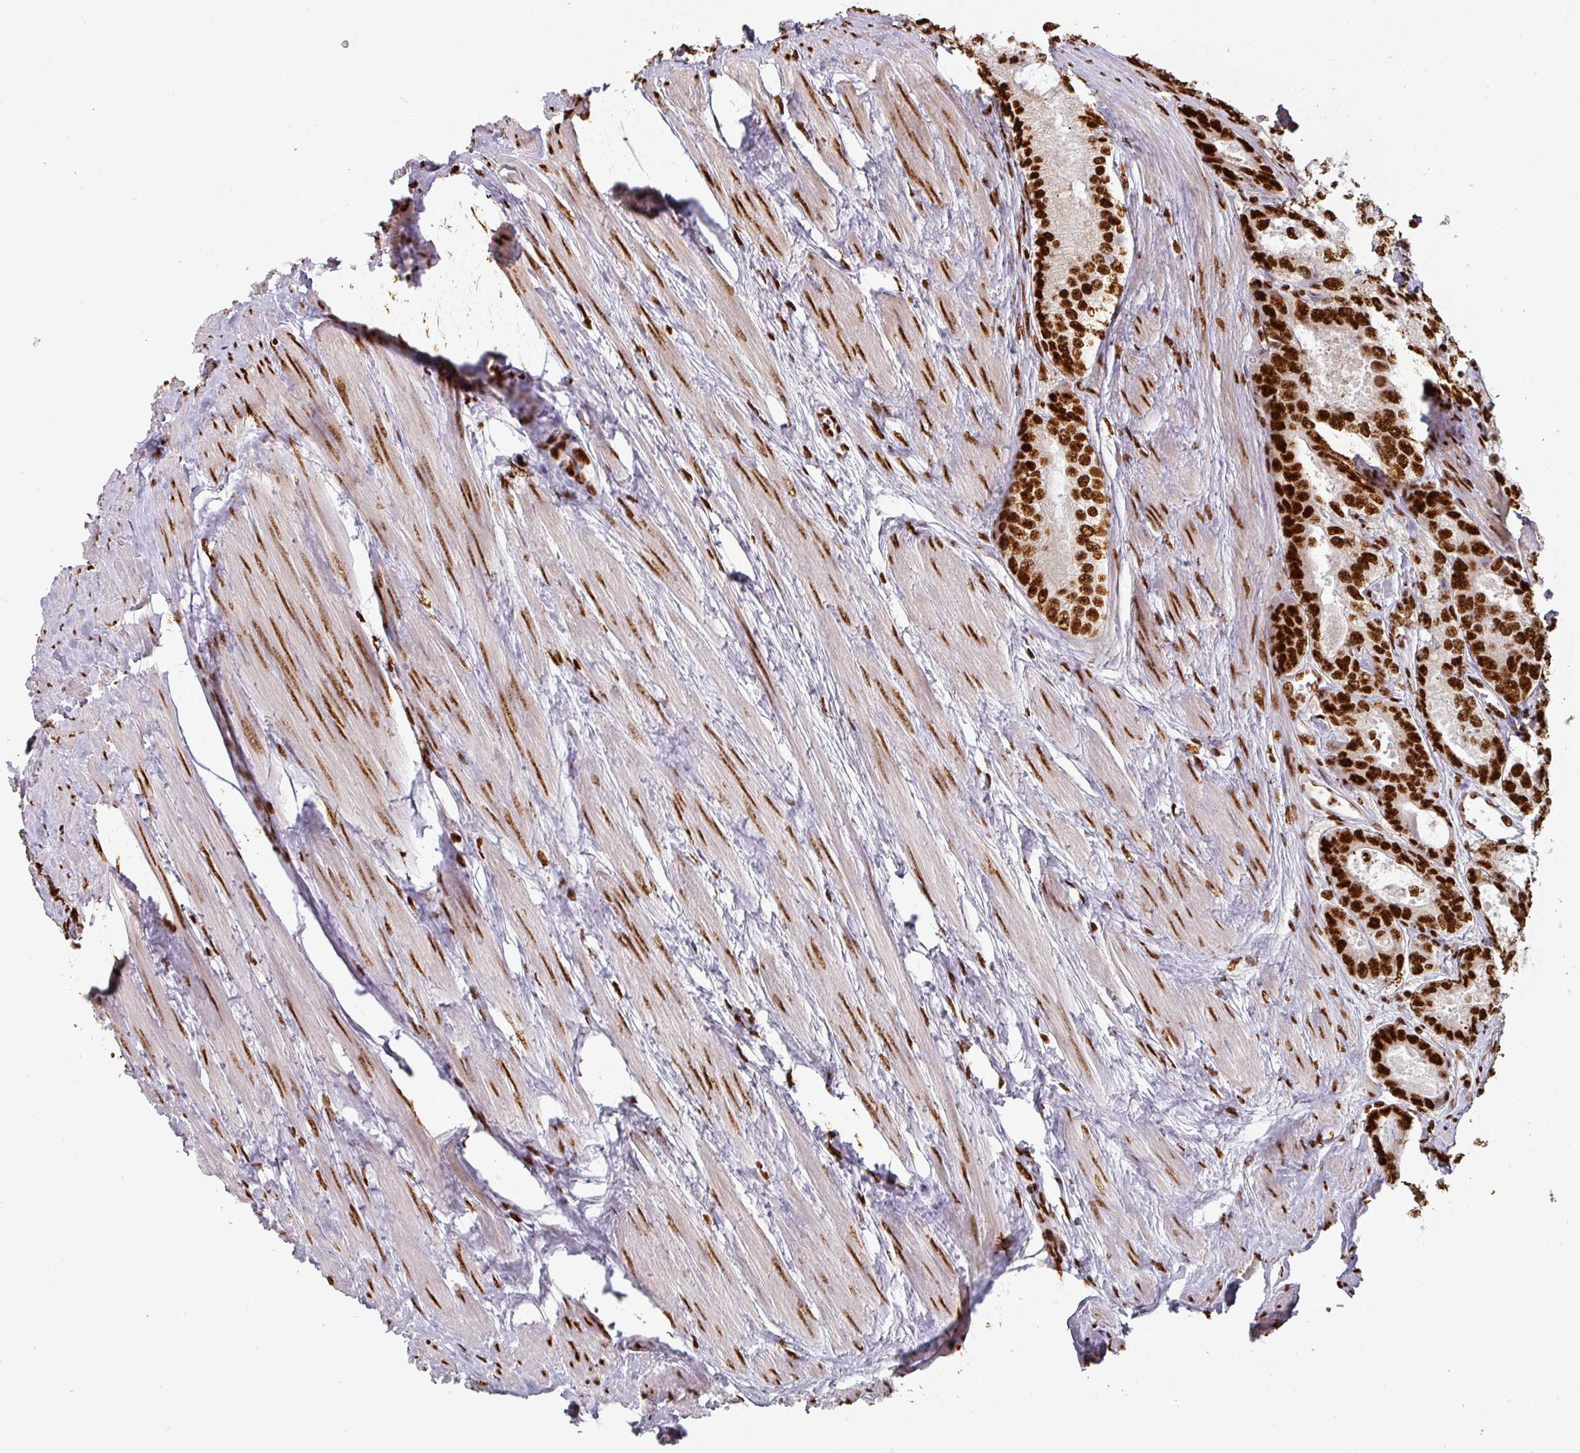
{"staining": {"intensity": "strong", "quantity": ">75%", "location": "nuclear"}, "tissue": "prostate cancer", "cell_type": "Tumor cells", "image_type": "cancer", "snomed": [{"axis": "morphology", "description": "Adenocarcinoma, Low grade"}, {"axis": "topography", "description": "Prostate"}], "caption": "Human prostate cancer (adenocarcinoma (low-grade)) stained with a protein marker demonstrates strong staining in tumor cells.", "gene": "SIK3", "patient": {"sex": "male", "age": 68}}